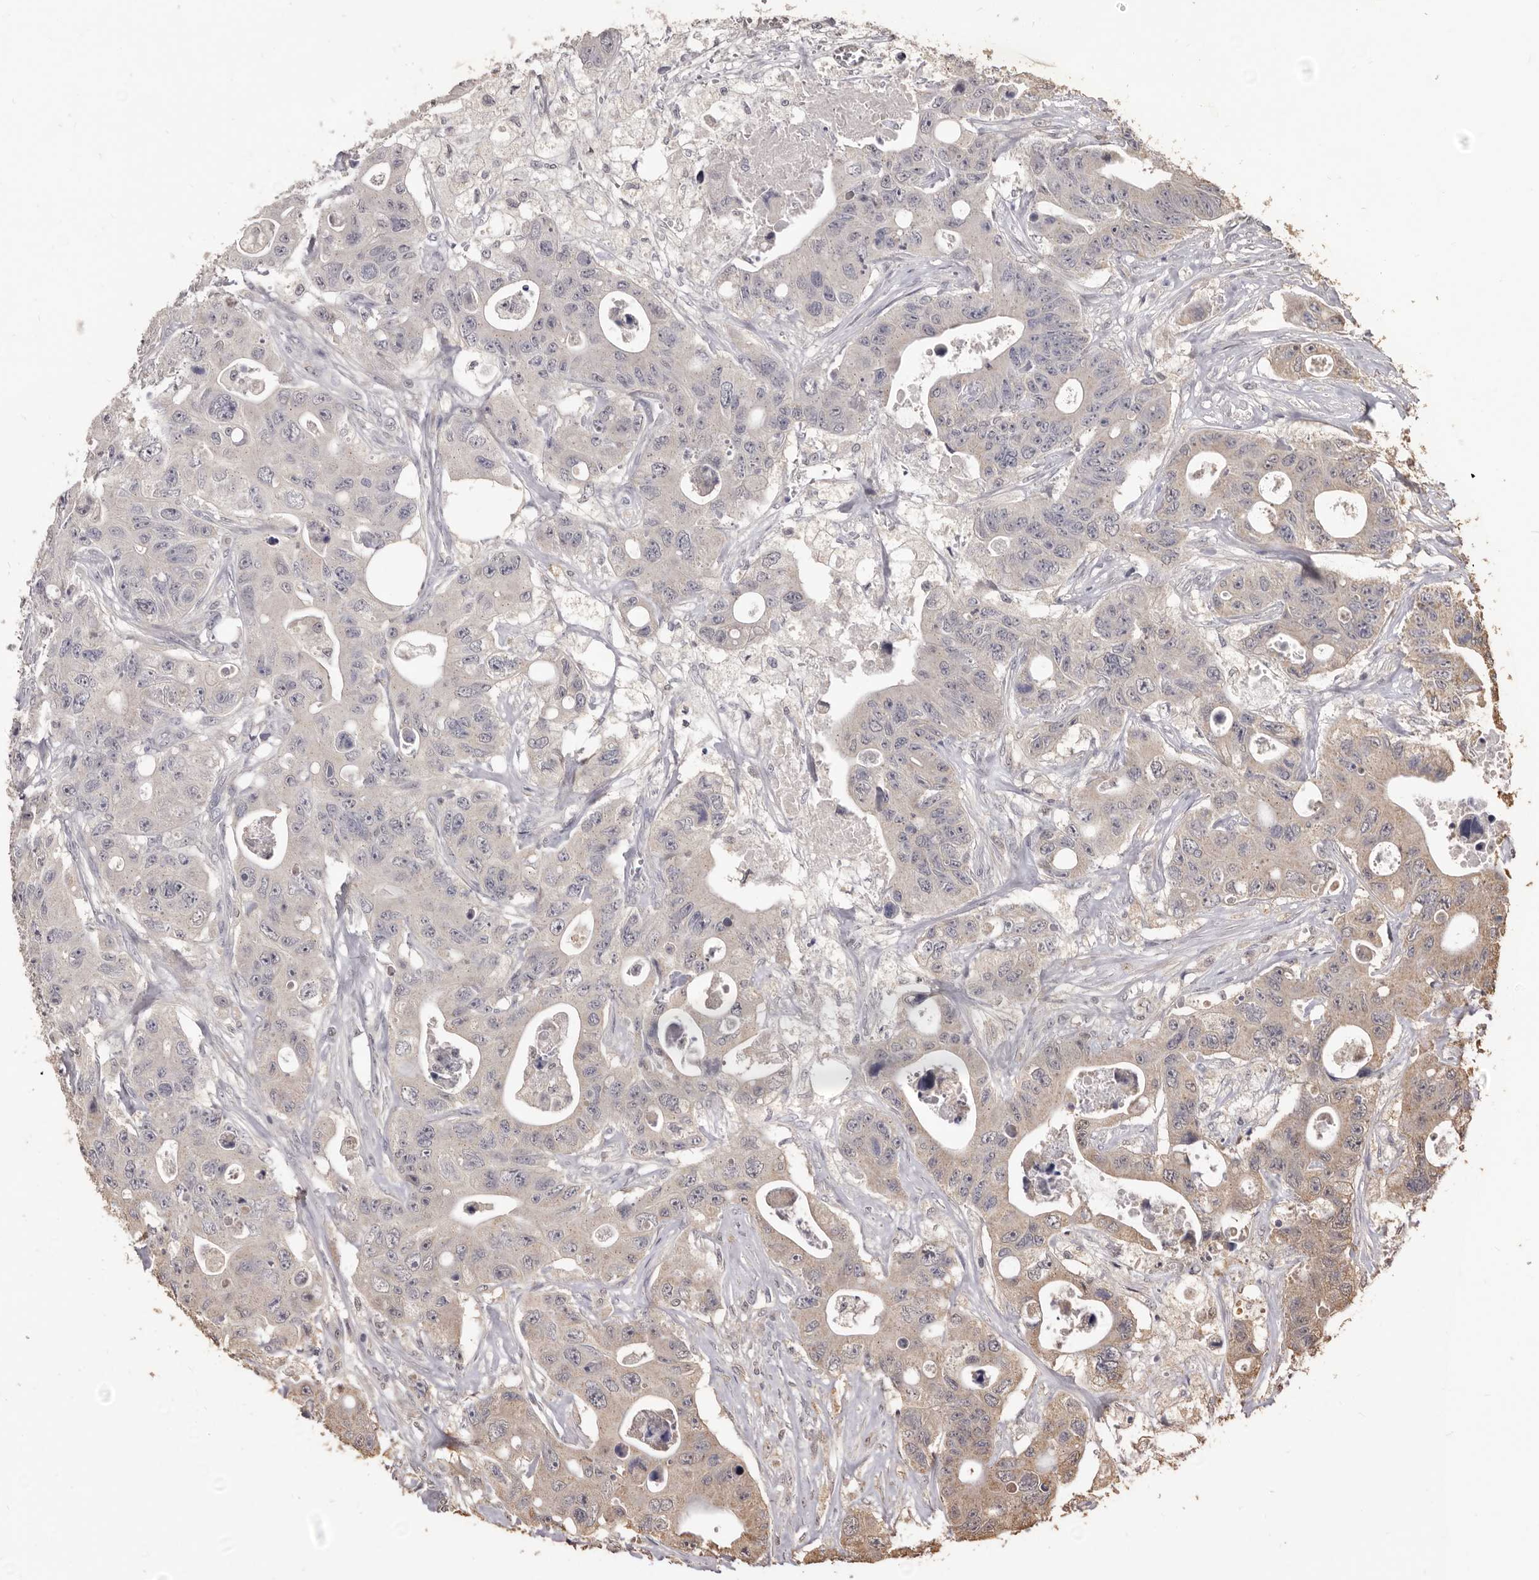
{"staining": {"intensity": "weak", "quantity": "<25%", "location": "cytoplasmic/membranous"}, "tissue": "colorectal cancer", "cell_type": "Tumor cells", "image_type": "cancer", "snomed": [{"axis": "morphology", "description": "Adenocarcinoma, NOS"}, {"axis": "topography", "description": "Colon"}], "caption": "The immunohistochemistry (IHC) image has no significant staining in tumor cells of adenocarcinoma (colorectal) tissue. (IHC, brightfield microscopy, high magnification).", "gene": "INAVA", "patient": {"sex": "female", "age": 46}}